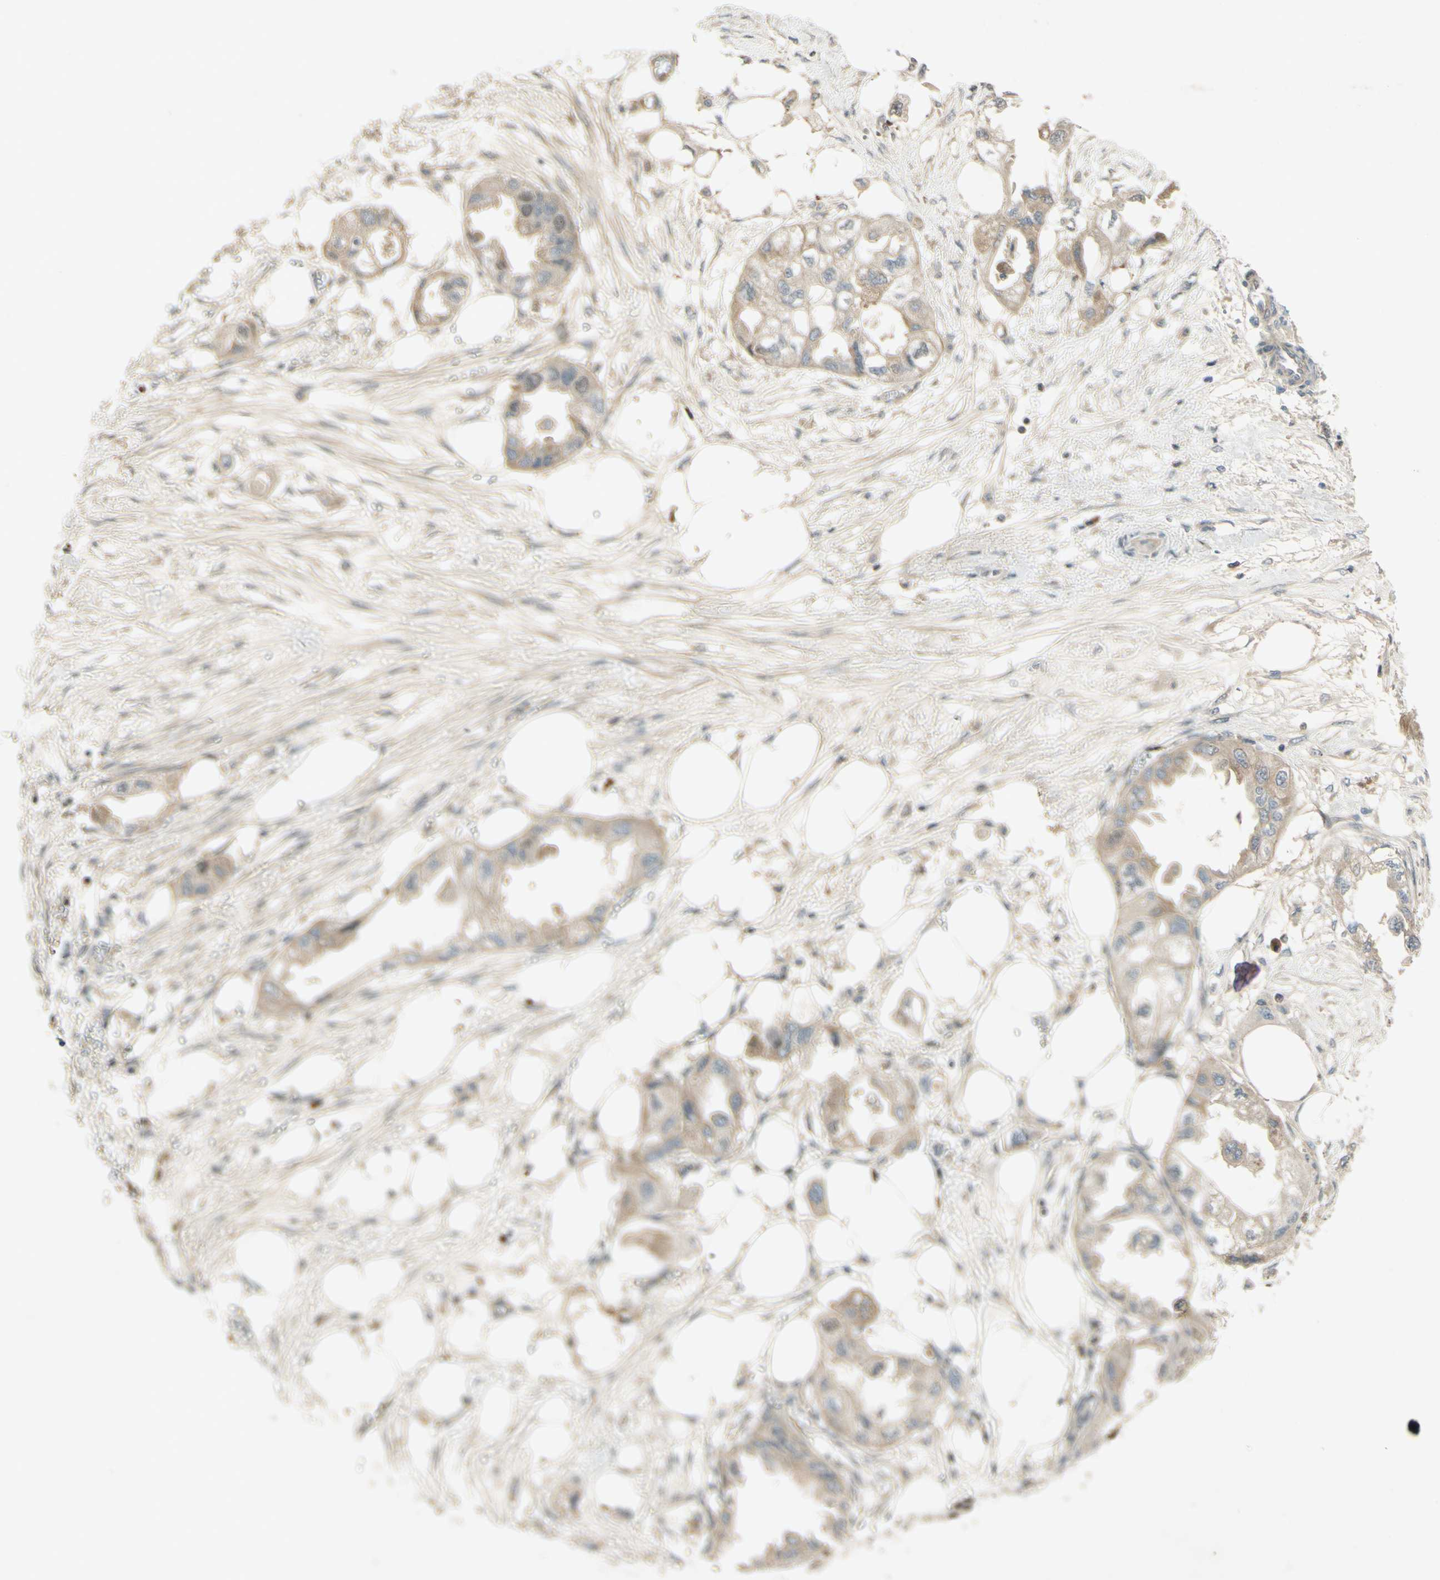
{"staining": {"intensity": "negative", "quantity": "none", "location": "none"}, "tissue": "endometrial cancer", "cell_type": "Tumor cells", "image_type": "cancer", "snomed": [{"axis": "morphology", "description": "Adenocarcinoma, NOS"}, {"axis": "topography", "description": "Endometrium"}], "caption": "An immunohistochemistry (IHC) micrograph of adenocarcinoma (endometrial) is shown. There is no staining in tumor cells of adenocarcinoma (endometrial).", "gene": "RAD18", "patient": {"sex": "female", "age": 67}}